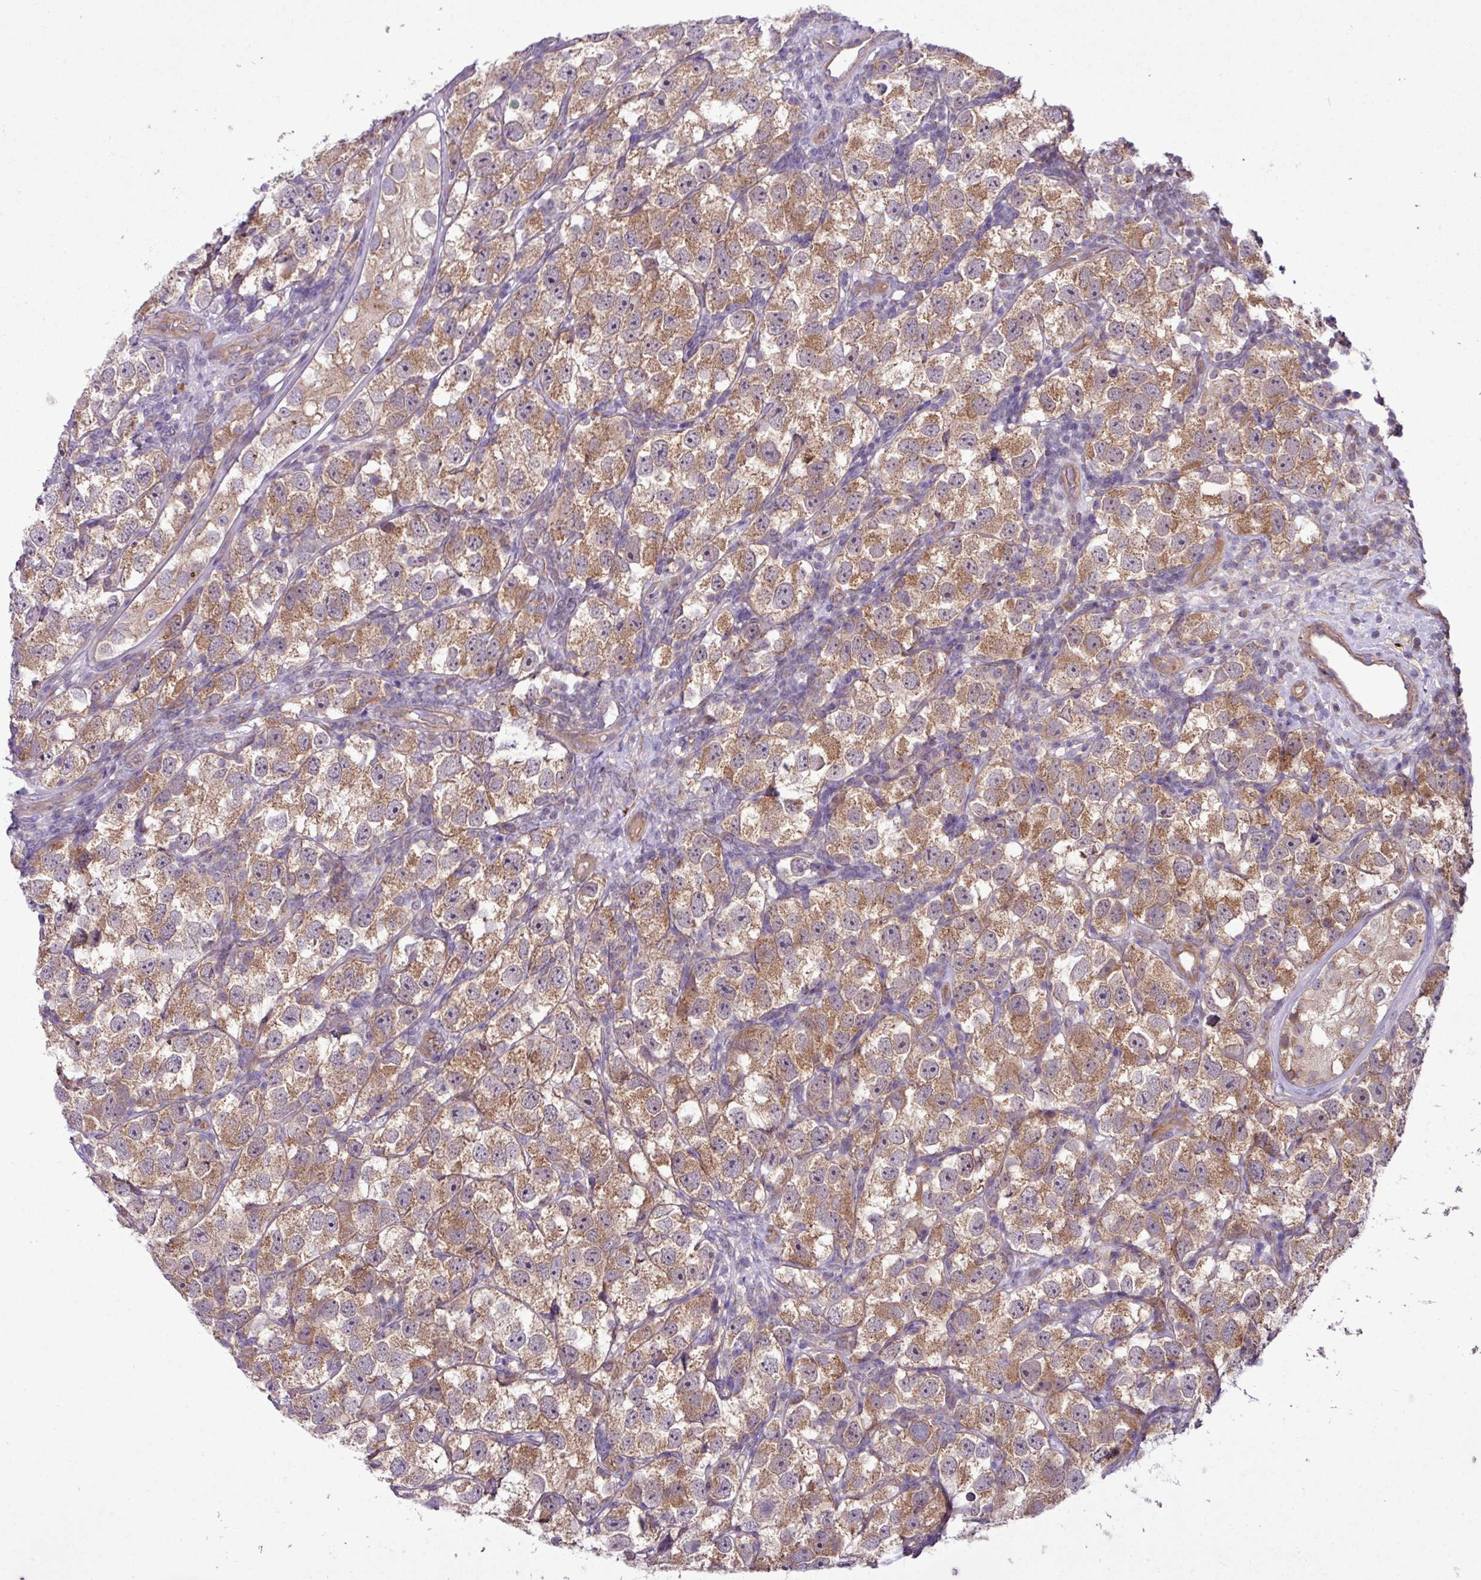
{"staining": {"intensity": "moderate", "quantity": ">75%", "location": "cytoplasmic/membranous,nuclear"}, "tissue": "testis cancer", "cell_type": "Tumor cells", "image_type": "cancer", "snomed": [{"axis": "morphology", "description": "Seminoma, NOS"}, {"axis": "topography", "description": "Testis"}], "caption": "Human seminoma (testis) stained with a protein marker reveals moderate staining in tumor cells.", "gene": "XIAP", "patient": {"sex": "male", "age": 26}}